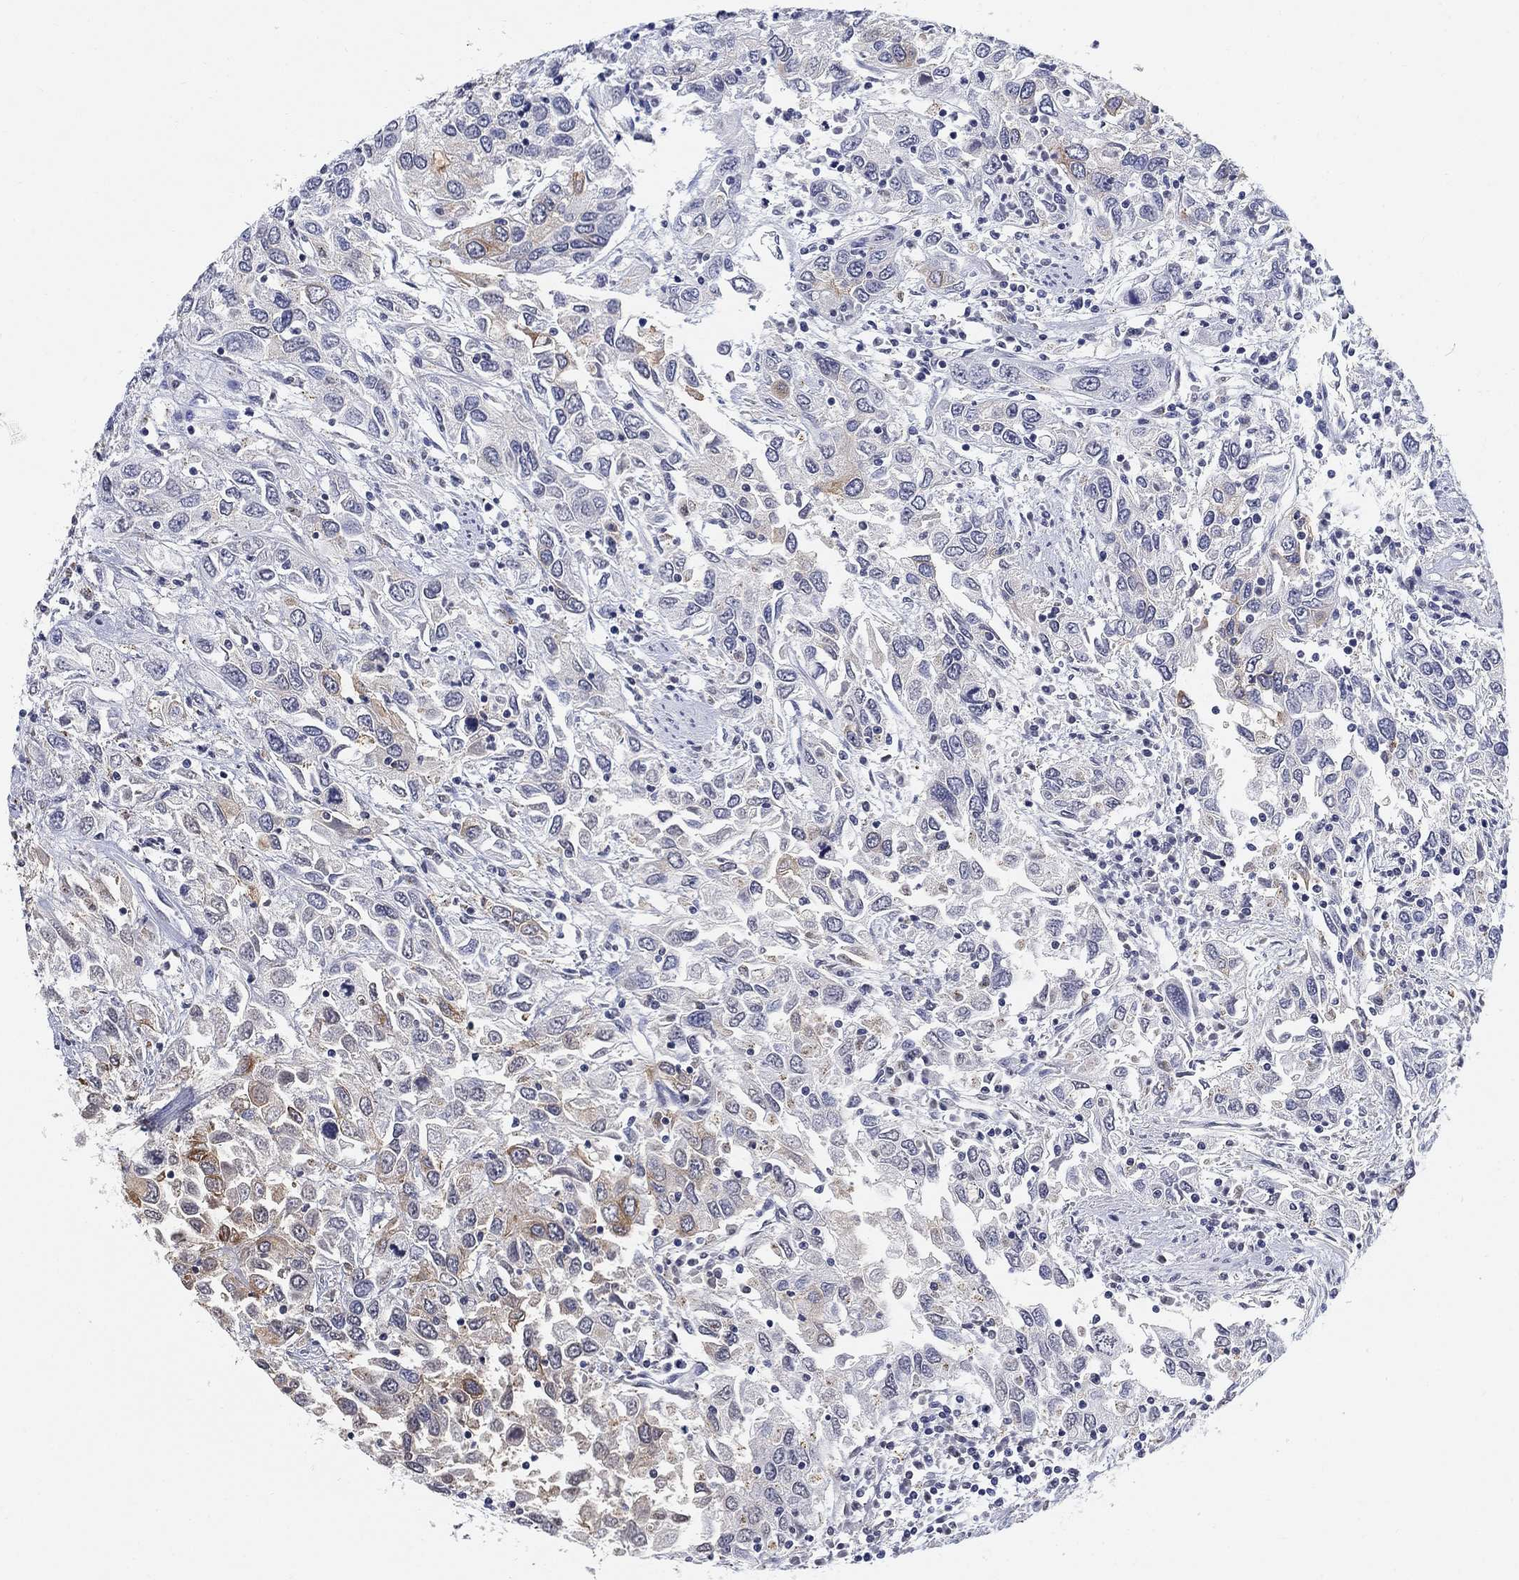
{"staining": {"intensity": "moderate", "quantity": "<25%", "location": "cytoplasmic/membranous"}, "tissue": "urothelial cancer", "cell_type": "Tumor cells", "image_type": "cancer", "snomed": [{"axis": "morphology", "description": "Urothelial carcinoma, High grade"}, {"axis": "topography", "description": "Urinary bladder"}], "caption": "A brown stain labels moderate cytoplasmic/membranous positivity of a protein in human urothelial cancer tumor cells.", "gene": "OTUB2", "patient": {"sex": "male", "age": 76}}